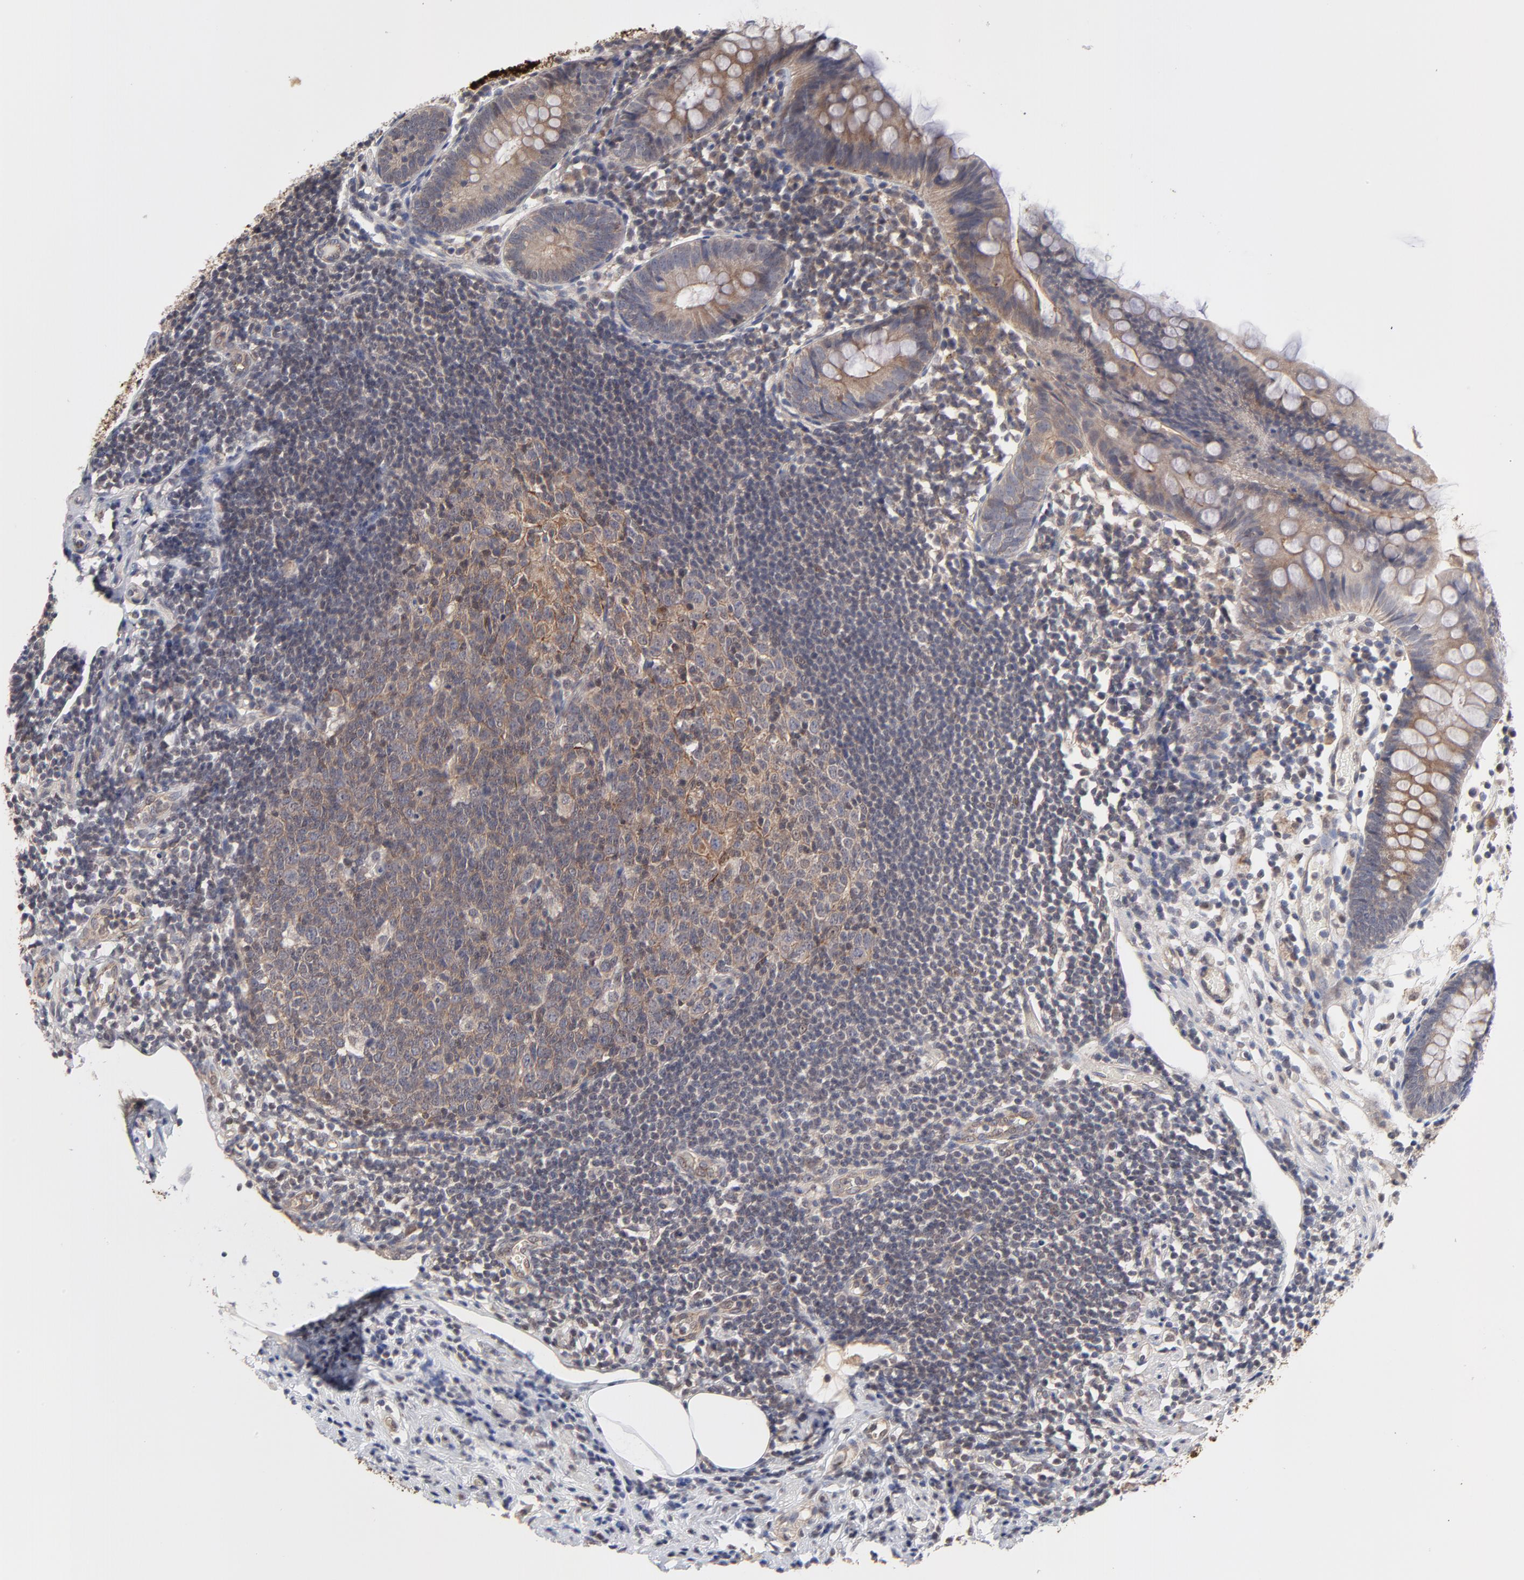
{"staining": {"intensity": "moderate", "quantity": ">75%", "location": "cytoplasmic/membranous"}, "tissue": "appendix", "cell_type": "Glandular cells", "image_type": "normal", "snomed": [{"axis": "morphology", "description": "Normal tissue, NOS"}, {"axis": "topography", "description": "Appendix"}], "caption": "The image exhibits immunohistochemical staining of unremarkable appendix. There is moderate cytoplasmic/membranous expression is seen in about >75% of glandular cells.", "gene": "ZNF157", "patient": {"sex": "male", "age": 38}}